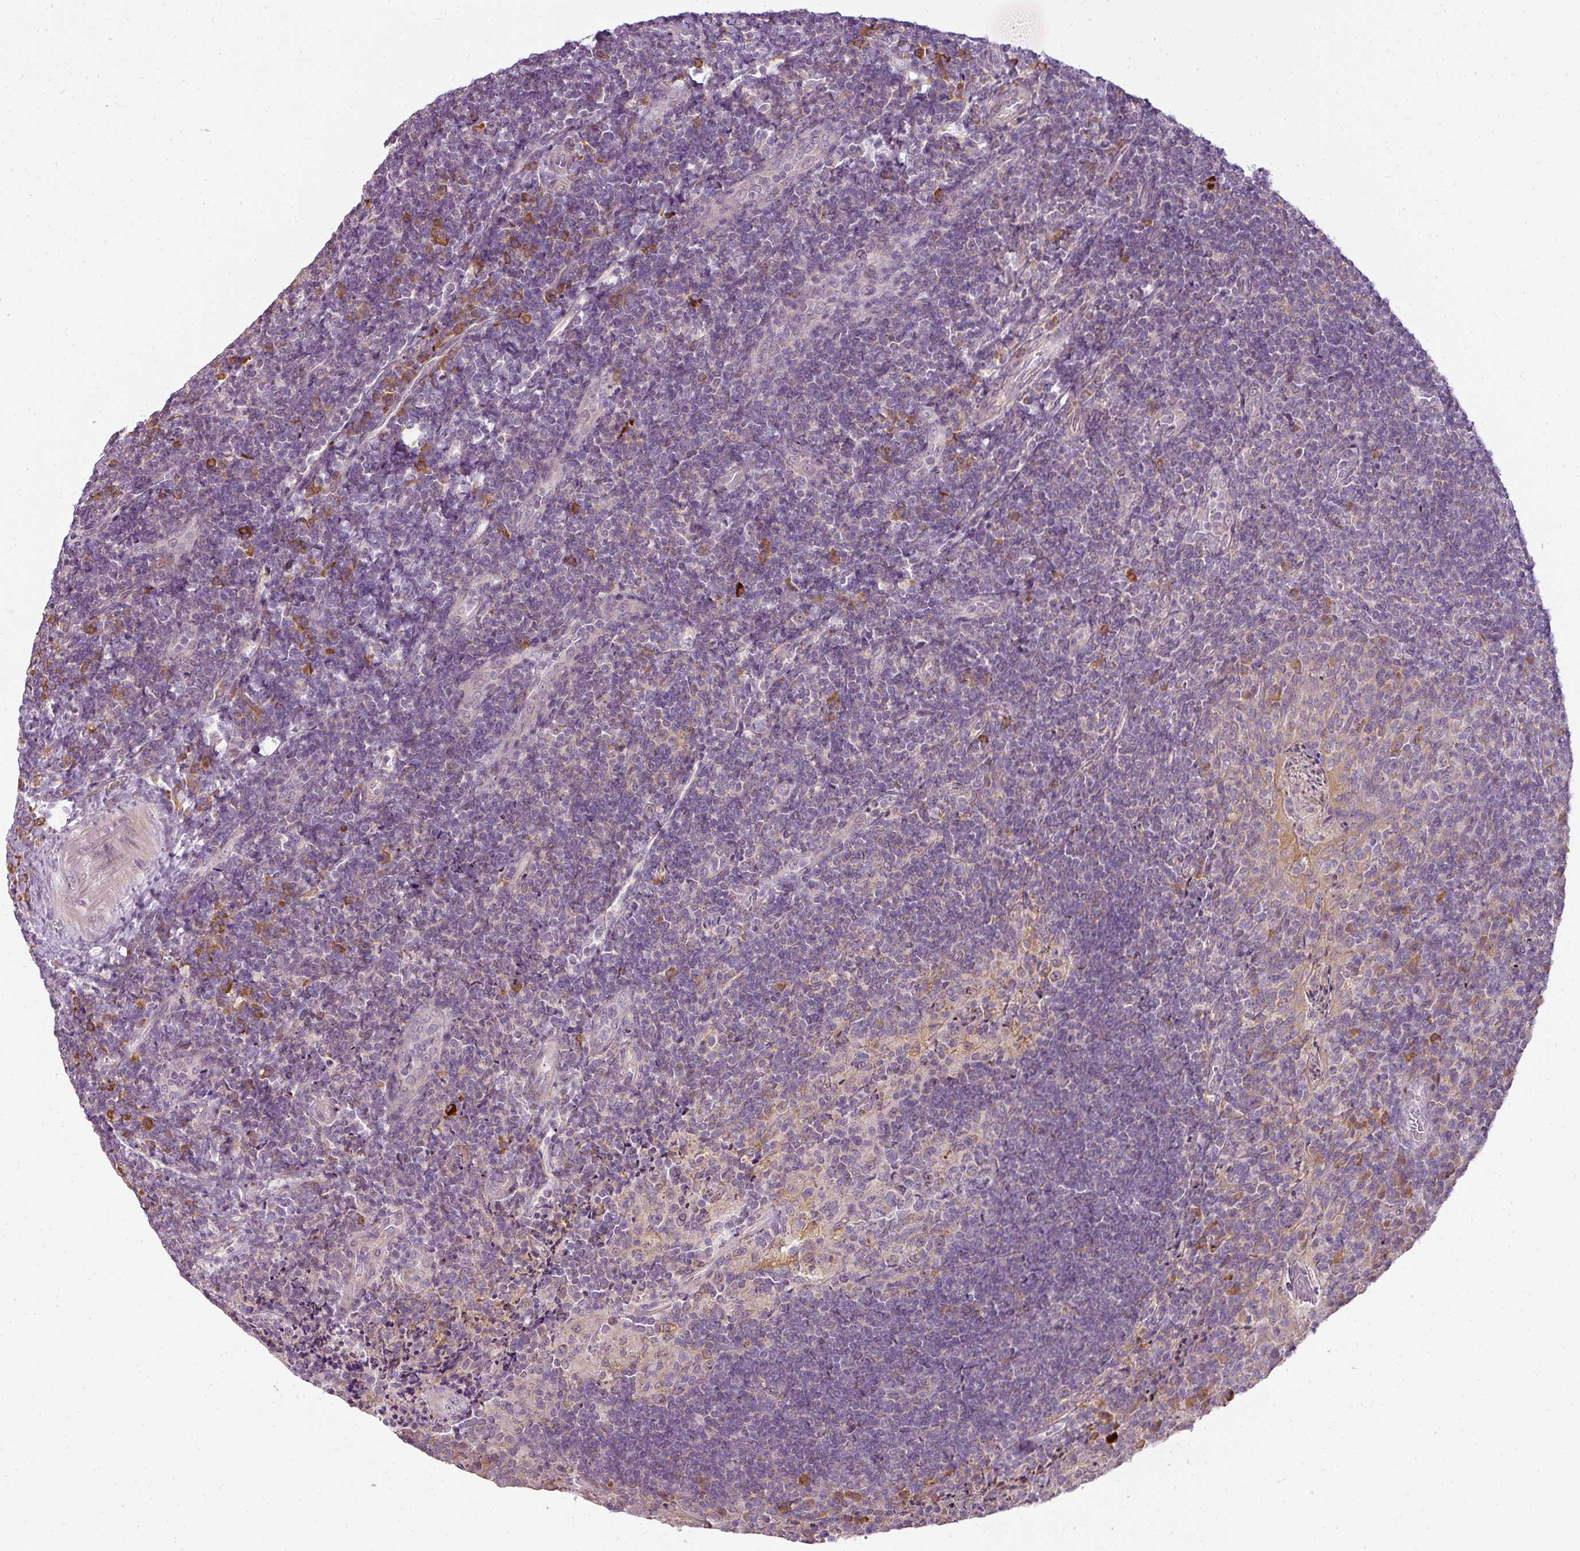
{"staining": {"intensity": "weak", "quantity": ">75%", "location": "cytoplasmic/membranous"}, "tissue": "tonsil", "cell_type": "Germinal center cells", "image_type": "normal", "snomed": [{"axis": "morphology", "description": "Normal tissue, NOS"}, {"axis": "topography", "description": "Tonsil"}], "caption": "Protein staining reveals weak cytoplasmic/membranous expression in about >75% of germinal center cells in benign tonsil.", "gene": "LY75", "patient": {"sex": "male", "age": 17}}